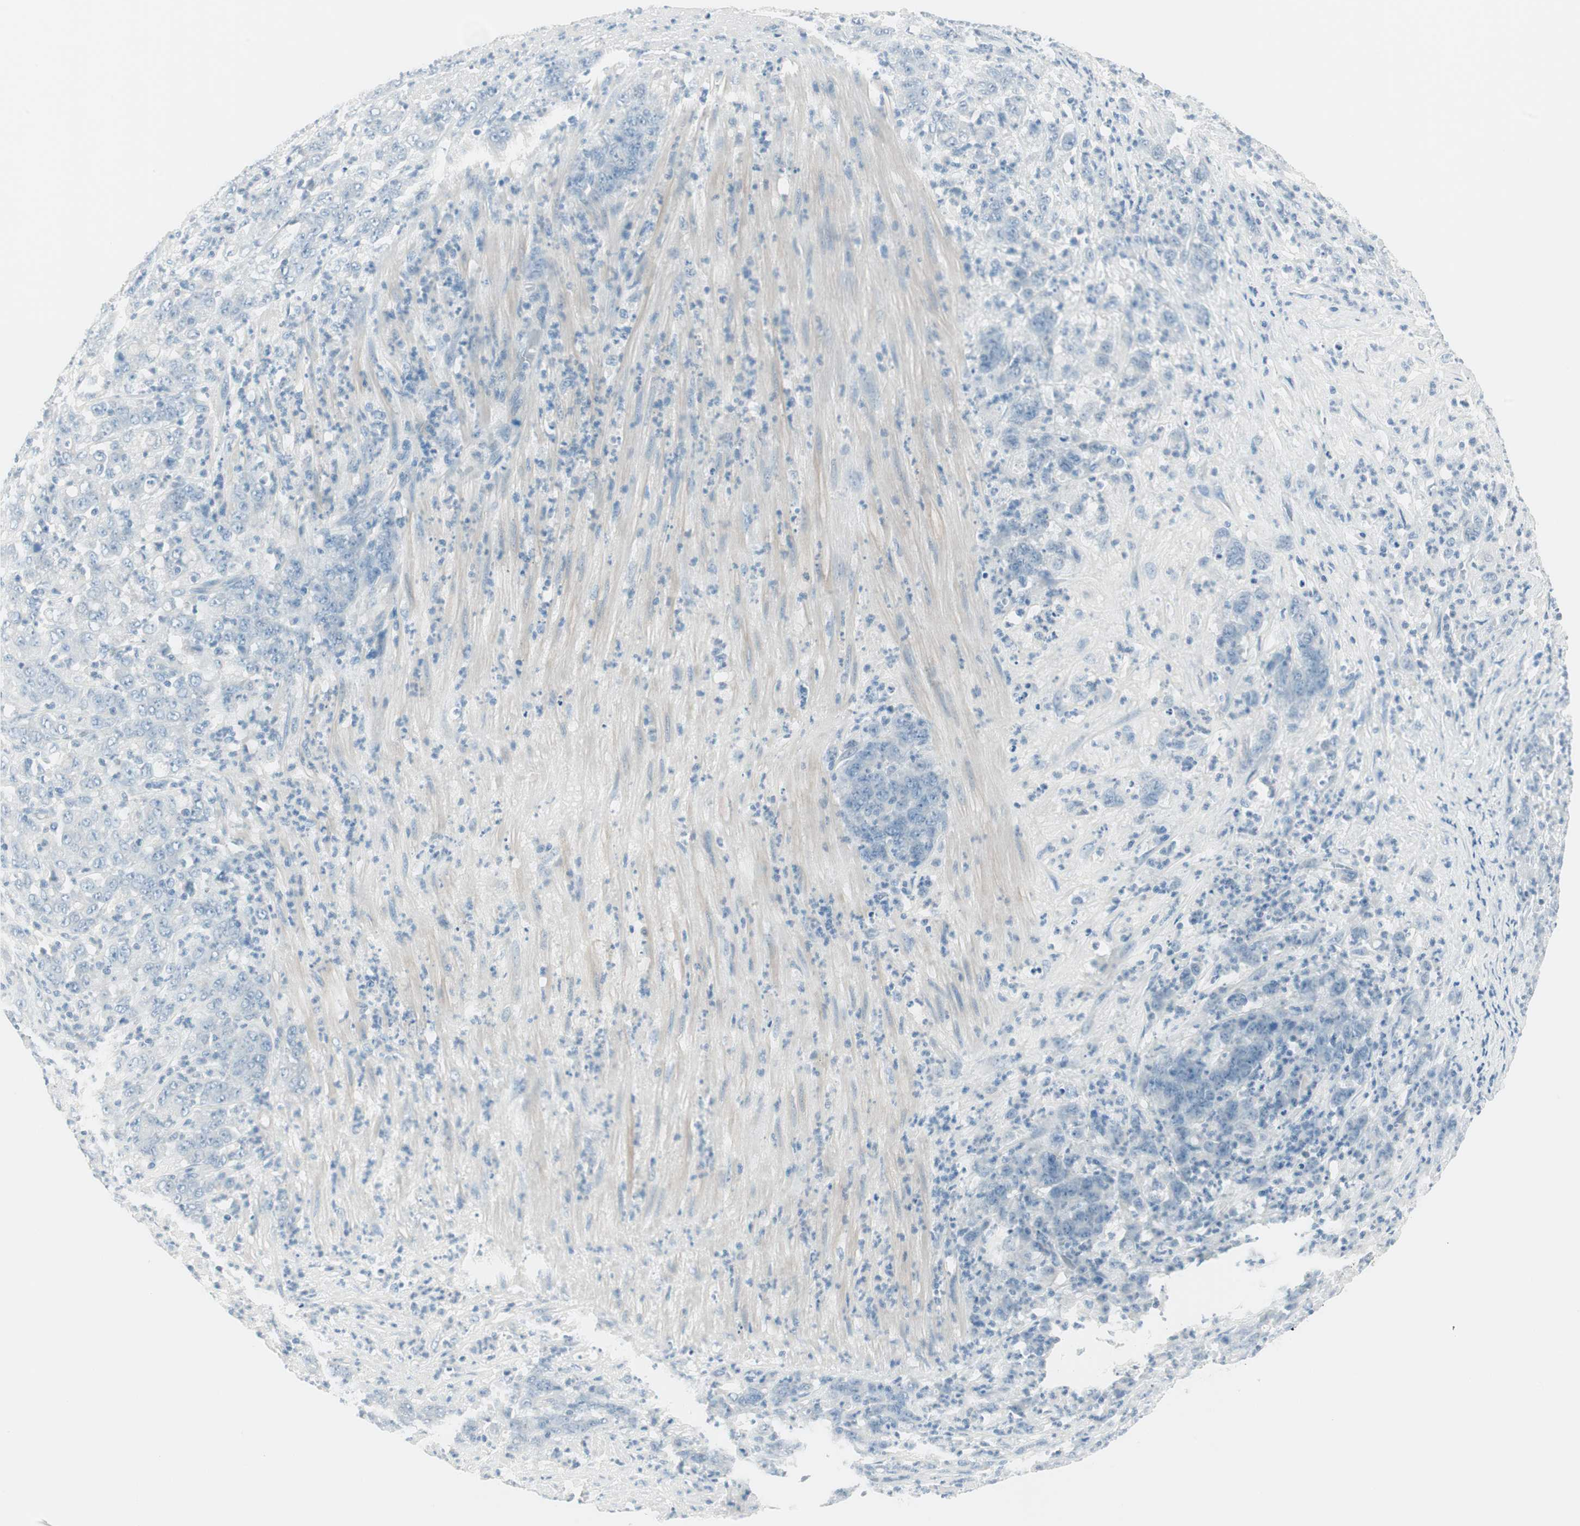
{"staining": {"intensity": "negative", "quantity": "none", "location": "none"}, "tissue": "stomach cancer", "cell_type": "Tumor cells", "image_type": "cancer", "snomed": [{"axis": "morphology", "description": "Adenocarcinoma, NOS"}, {"axis": "topography", "description": "Stomach, lower"}], "caption": "IHC micrograph of neoplastic tissue: adenocarcinoma (stomach) stained with DAB shows no significant protein staining in tumor cells.", "gene": "ITLN2", "patient": {"sex": "female", "age": 71}}